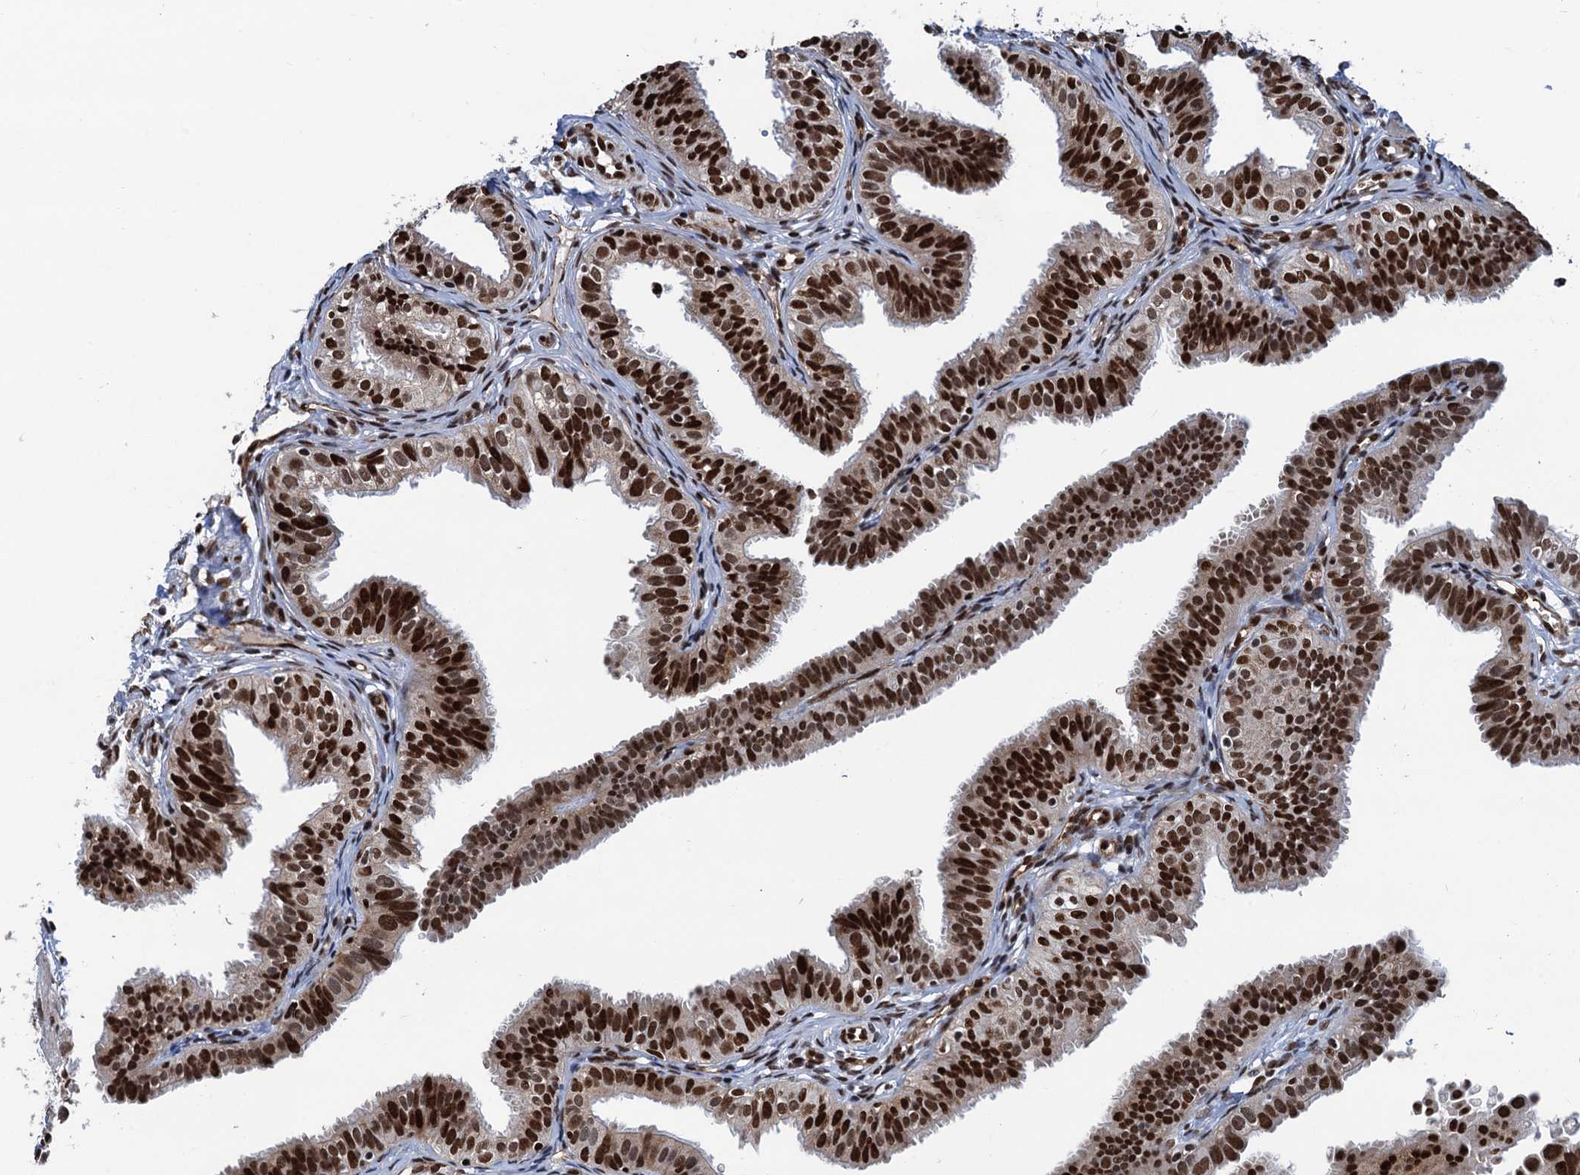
{"staining": {"intensity": "strong", "quantity": ">75%", "location": "nuclear"}, "tissue": "fallopian tube", "cell_type": "Glandular cells", "image_type": "normal", "snomed": [{"axis": "morphology", "description": "Normal tissue, NOS"}, {"axis": "topography", "description": "Fallopian tube"}], "caption": "A brown stain shows strong nuclear expression of a protein in glandular cells of benign human fallopian tube. (DAB IHC, brown staining for protein, blue staining for nuclei).", "gene": "PPP4R1", "patient": {"sex": "female", "age": 35}}